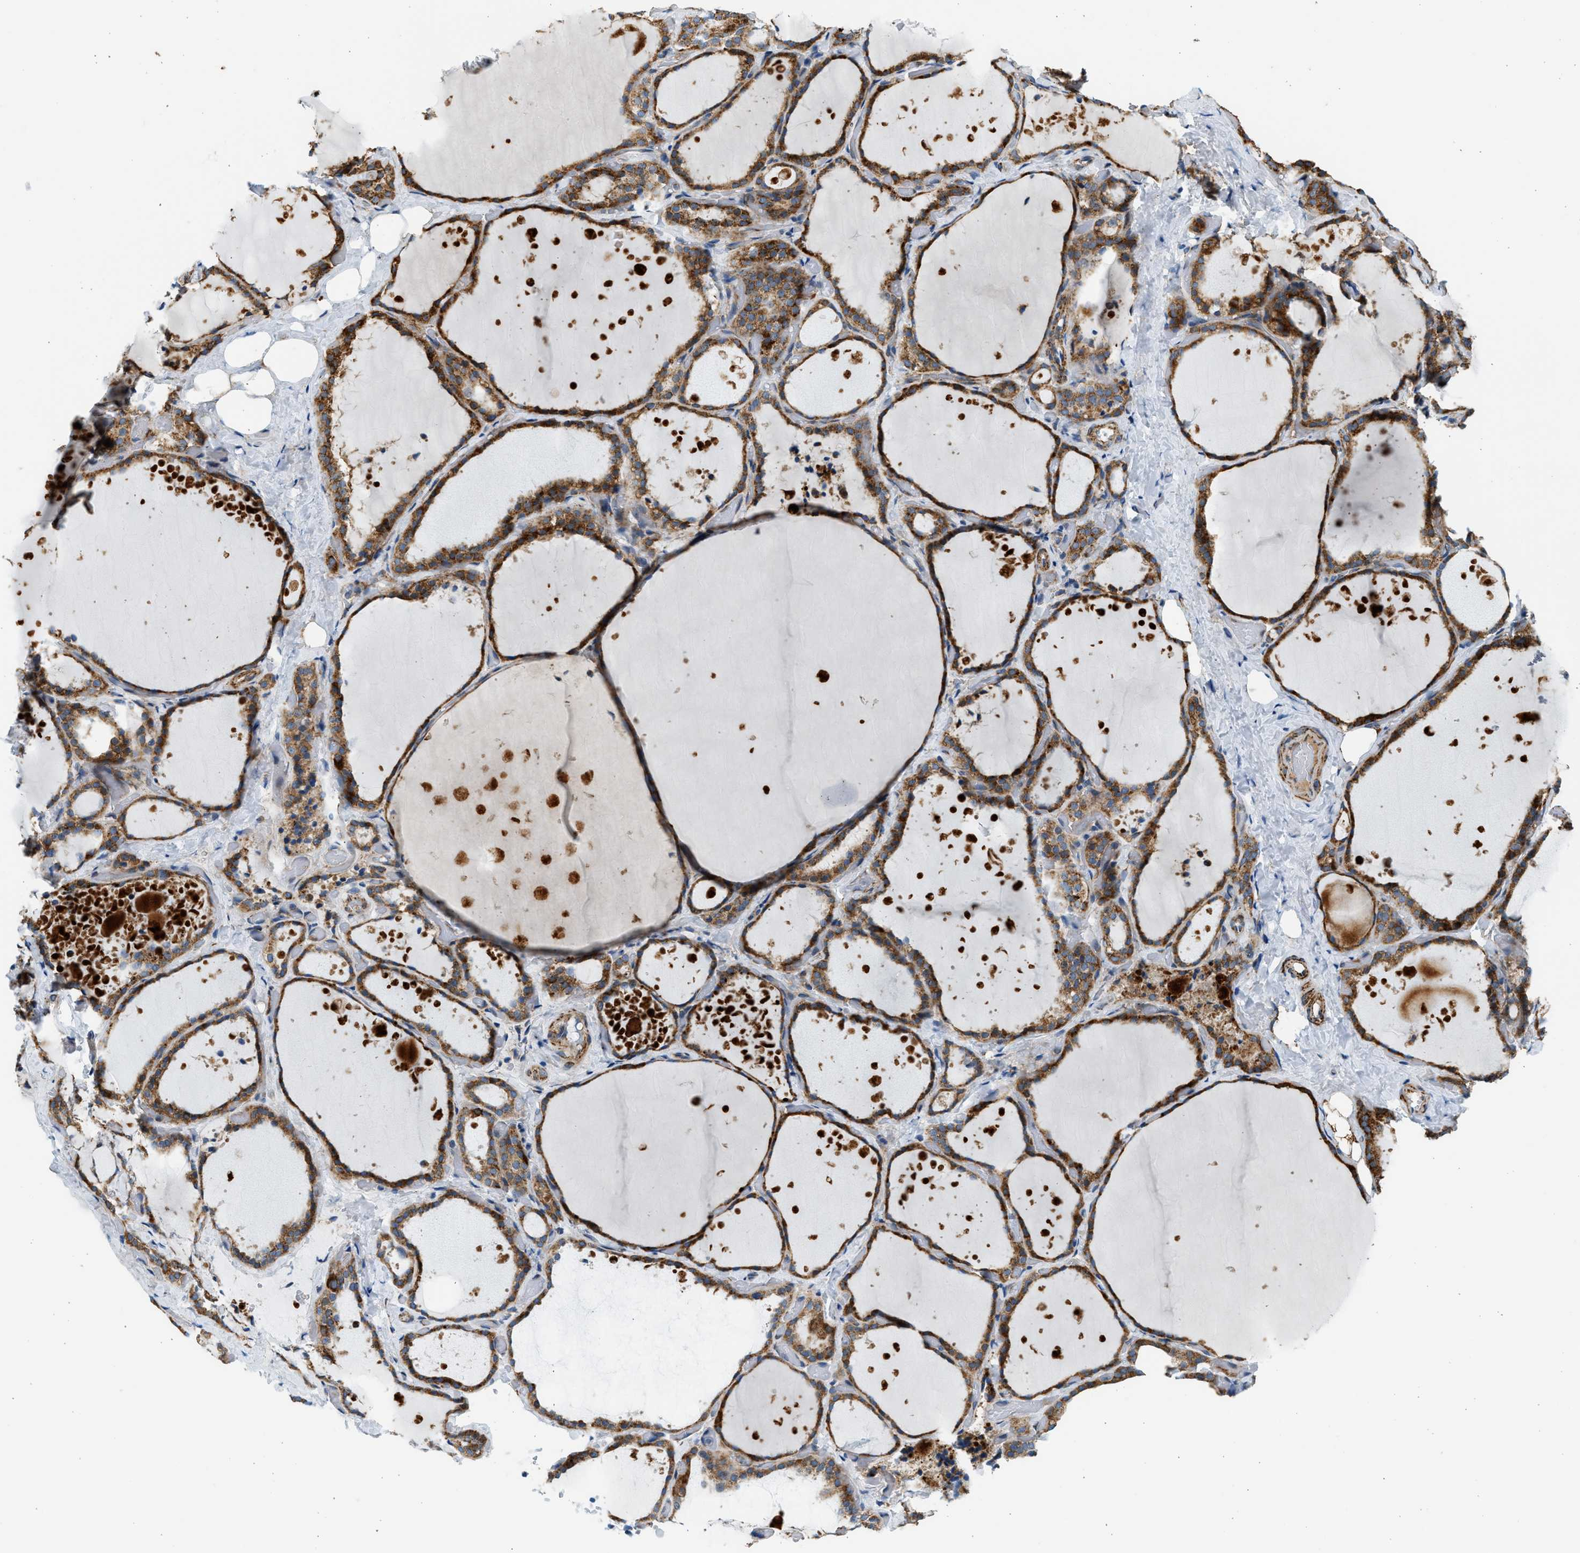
{"staining": {"intensity": "strong", "quantity": ">75%", "location": "cytoplasmic/membranous"}, "tissue": "thyroid gland", "cell_type": "Glandular cells", "image_type": "normal", "snomed": [{"axis": "morphology", "description": "Normal tissue, NOS"}, {"axis": "topography", "description": "Thyroid gland"}], "caption": "Glandular cells display high levels of strong cytoplasmic/membranous staining in about >75% of cells in unremarkable thyroid gland.", "gene": "KCNMB3", "patient": {"sex": "female", "age": 44}}